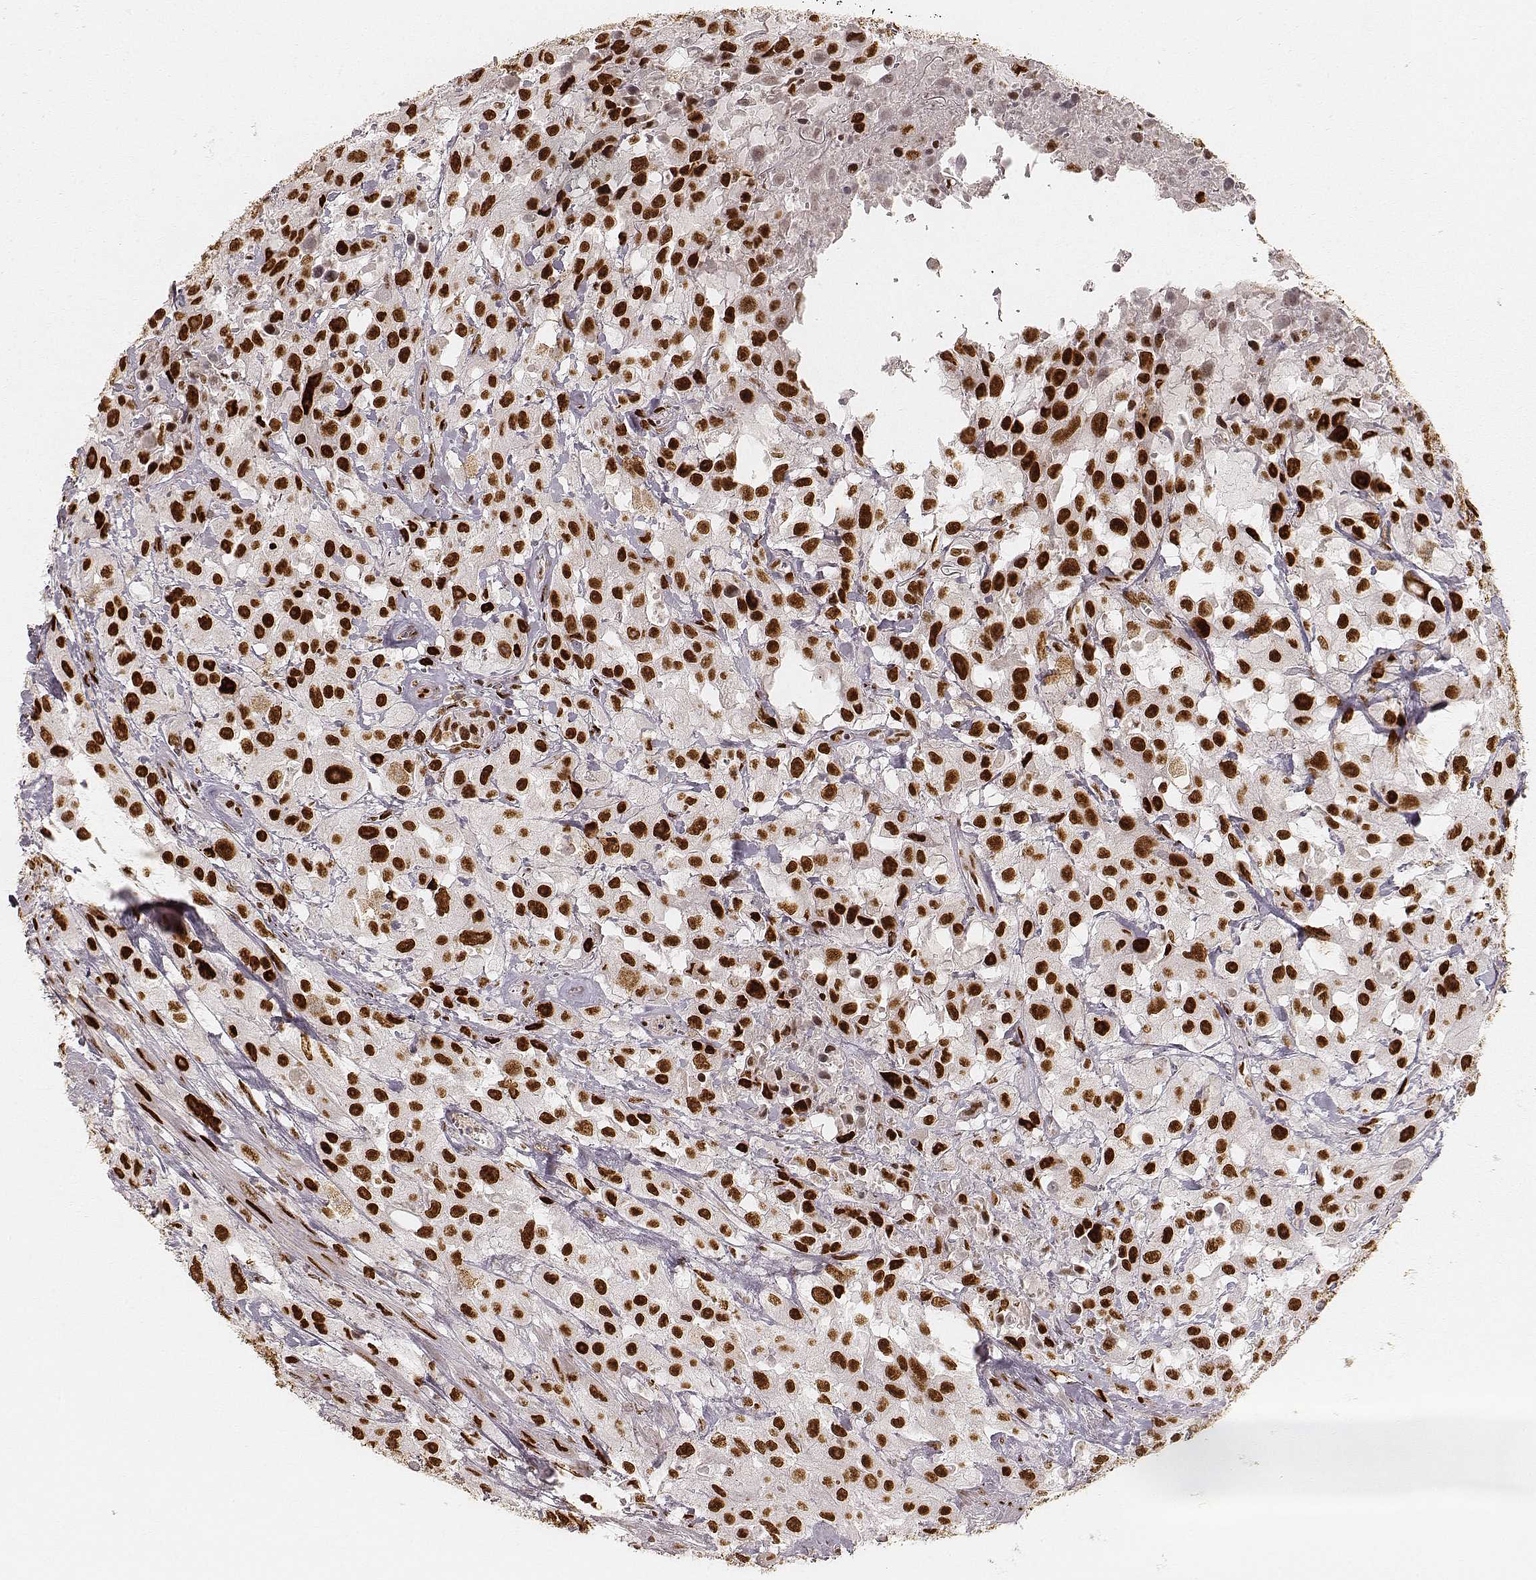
{"staining": {"intensity": "strong", "quantity": ">75%", "location": "nuclear"}, "tissue": "urothelial cancer", "cell_type": "Tumor cells", "image_type": "cancer", "snomed": [{"axis": "morphology", "description": "Urothelial carcinoma, High grade"}, {"axis": "topography", "description": "Urinary bladder"}], "caption": "Urothelial cancer stained with immunohistochemistry (IHC) exhibits strong nuclear staining in approximately >75% of tumor cells.", "gene": "HNRNPC", "patient": {"sex": "male", "age": 79}}